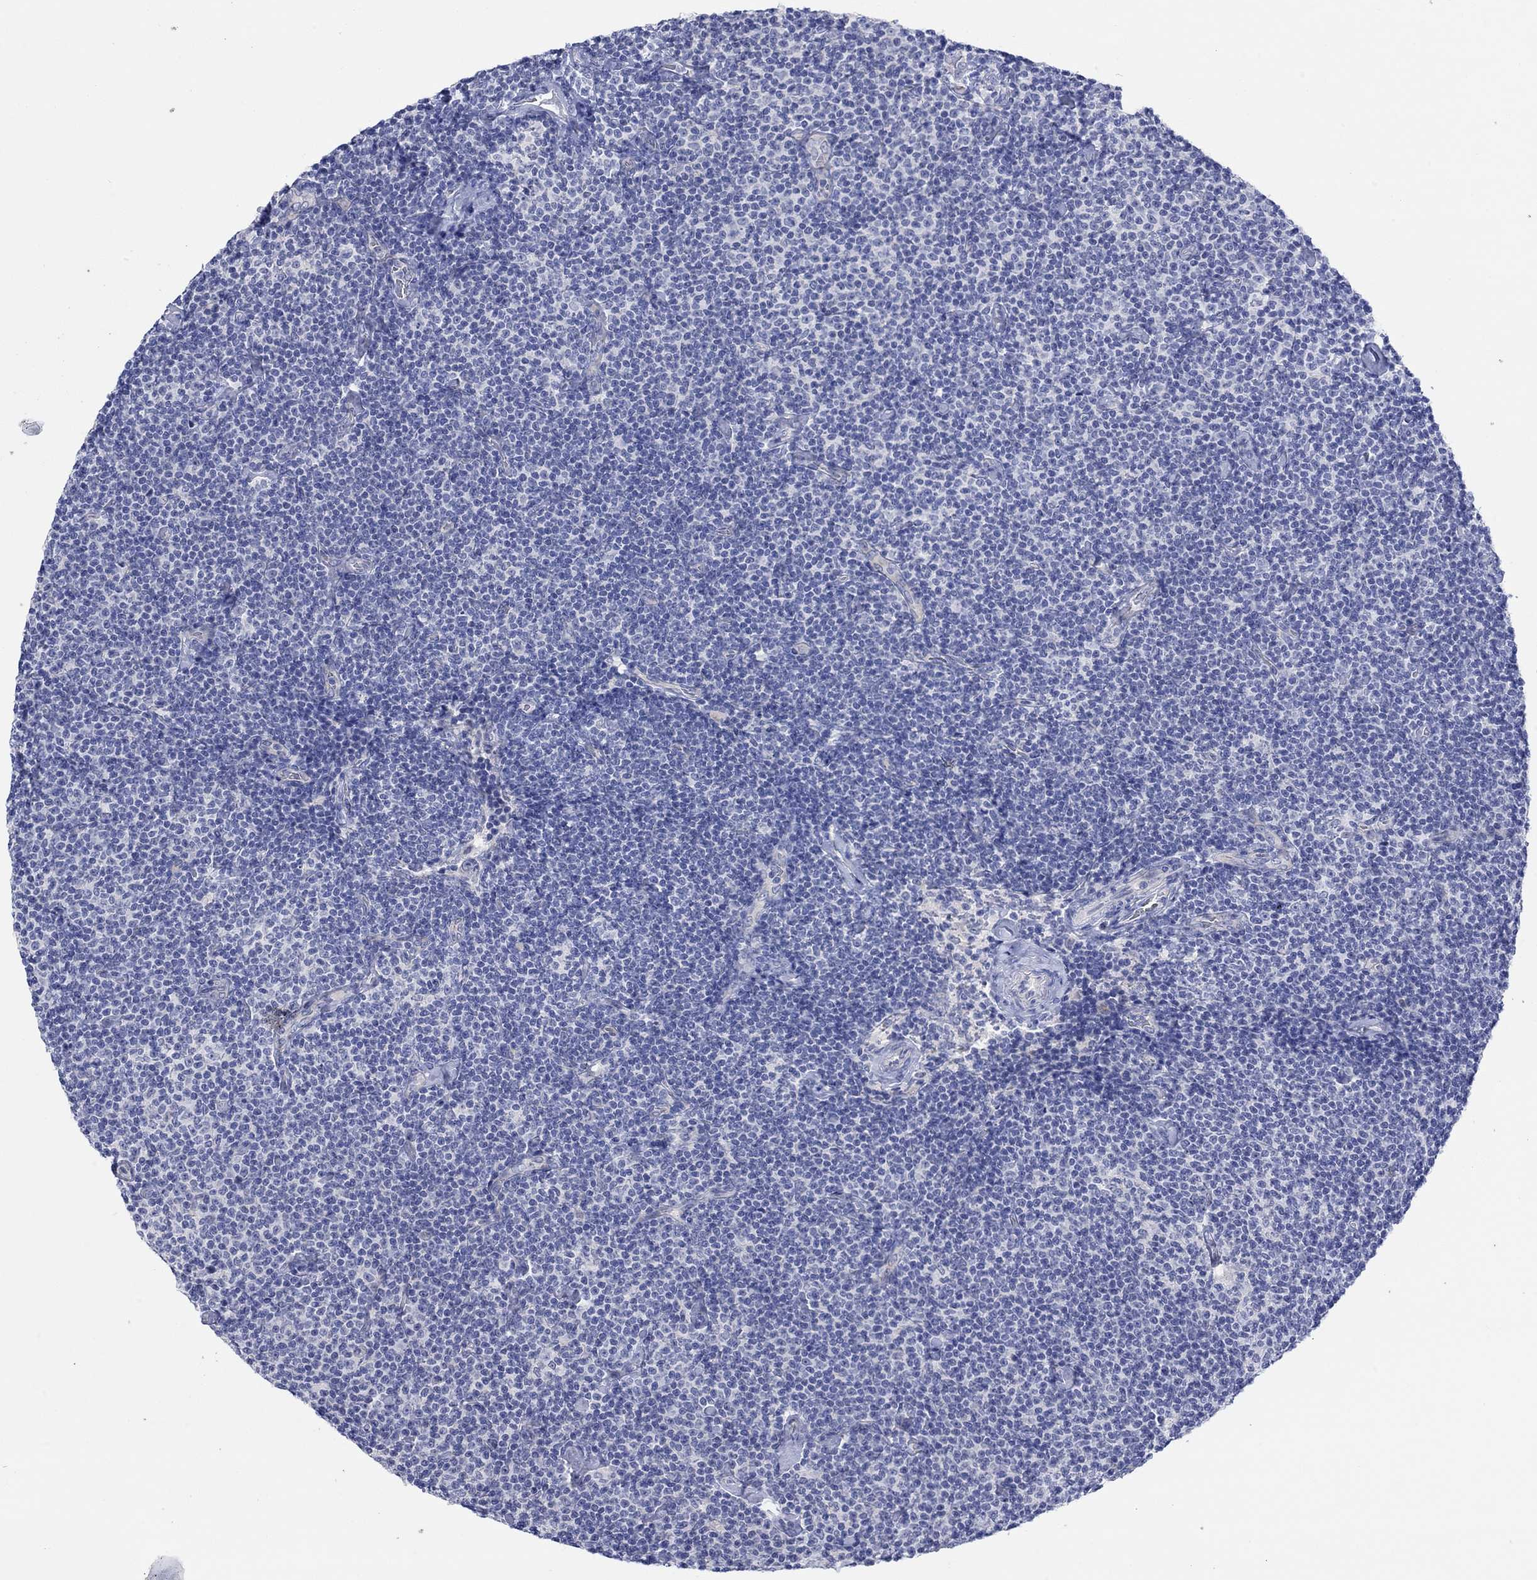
{"staining": {"intensity": "negative", "quantity": "none", "location": "none"}, "tissue": "lymphoma", "cell_type": "Tumor cells", "image_type": "cancer", "snomed": [{"axis": "morphology", "description": "Malignant lymphoma, non-Hodgkin's type, Low grade"}, {"axis": "topography", "description": "Lymph node"}], "caption": "DAB (3,3'-diaminobenzidine) immunohistochemical staining of human lymphoma reveals no significant staining in tumor cells. (DAB (3,3'-diaminobenzidine) immunohistochemistry (IHC) with hematoxylin counter stain).", "gene": "KRT222", "patient": {"sex": "male", "age": 81}}